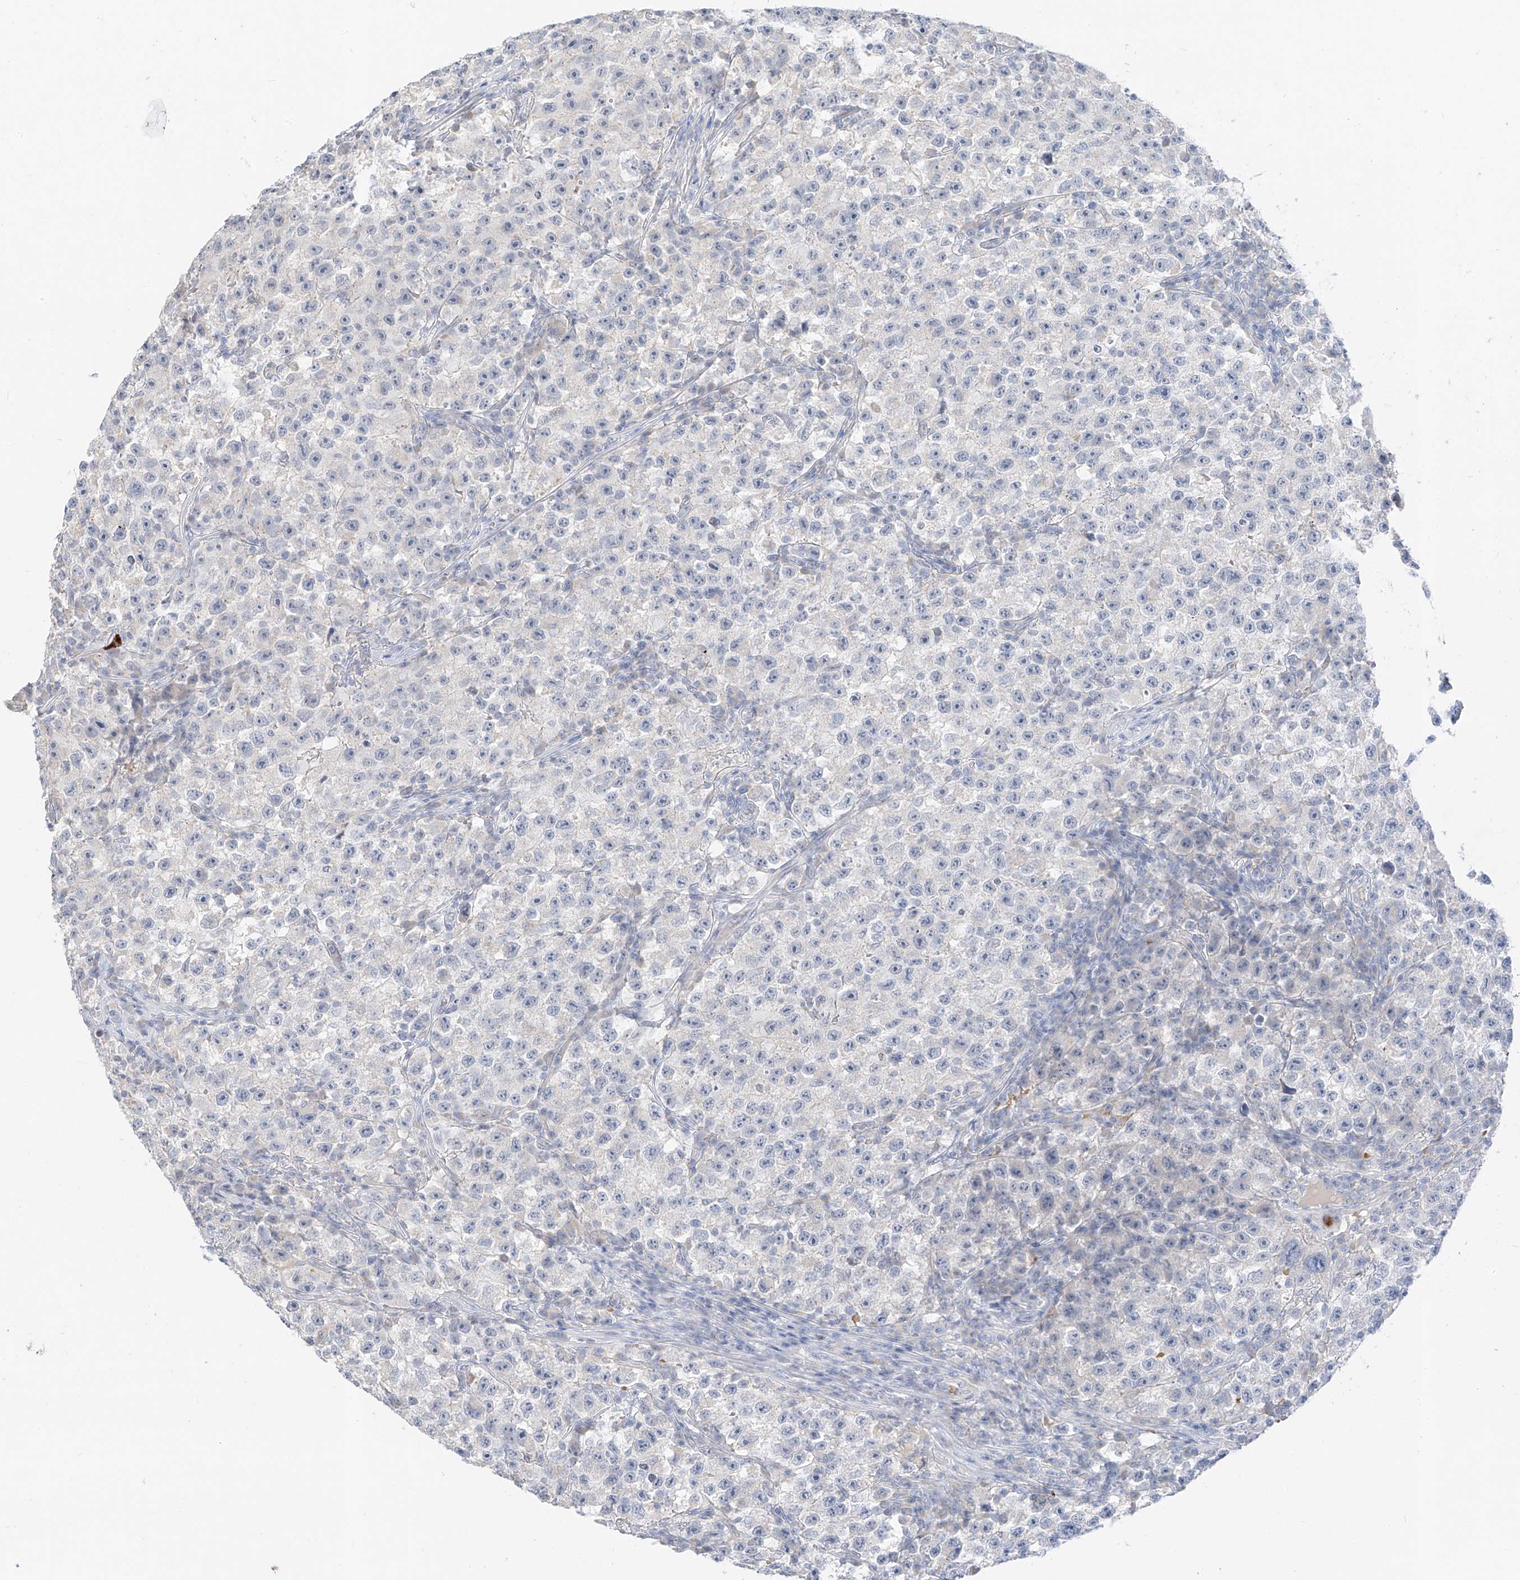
{"staining": {"intensity": "negative", "quantity": "none", "location": "none"}, "tissue": "testis cancer", "cell_type": "Tumor cells", "image_type": "cancer", "snomed": [{"axis": "morphology", "description": "Seminoma, NOS"}, {"axis": "topography", "description": "Testis"}], "caption": "Immunohistochemistry (IHC) micrograph of seminoma (testis) stained for a protein (brown), which exhibits no positivity in tumor cells. Brightfield microscopy of immunohistochemistry stained with DAB (brown) and hematoxylin (blue), captured at high magnification.", "gene": "PGC", "patient": {"sex": "male", "age": 22}}